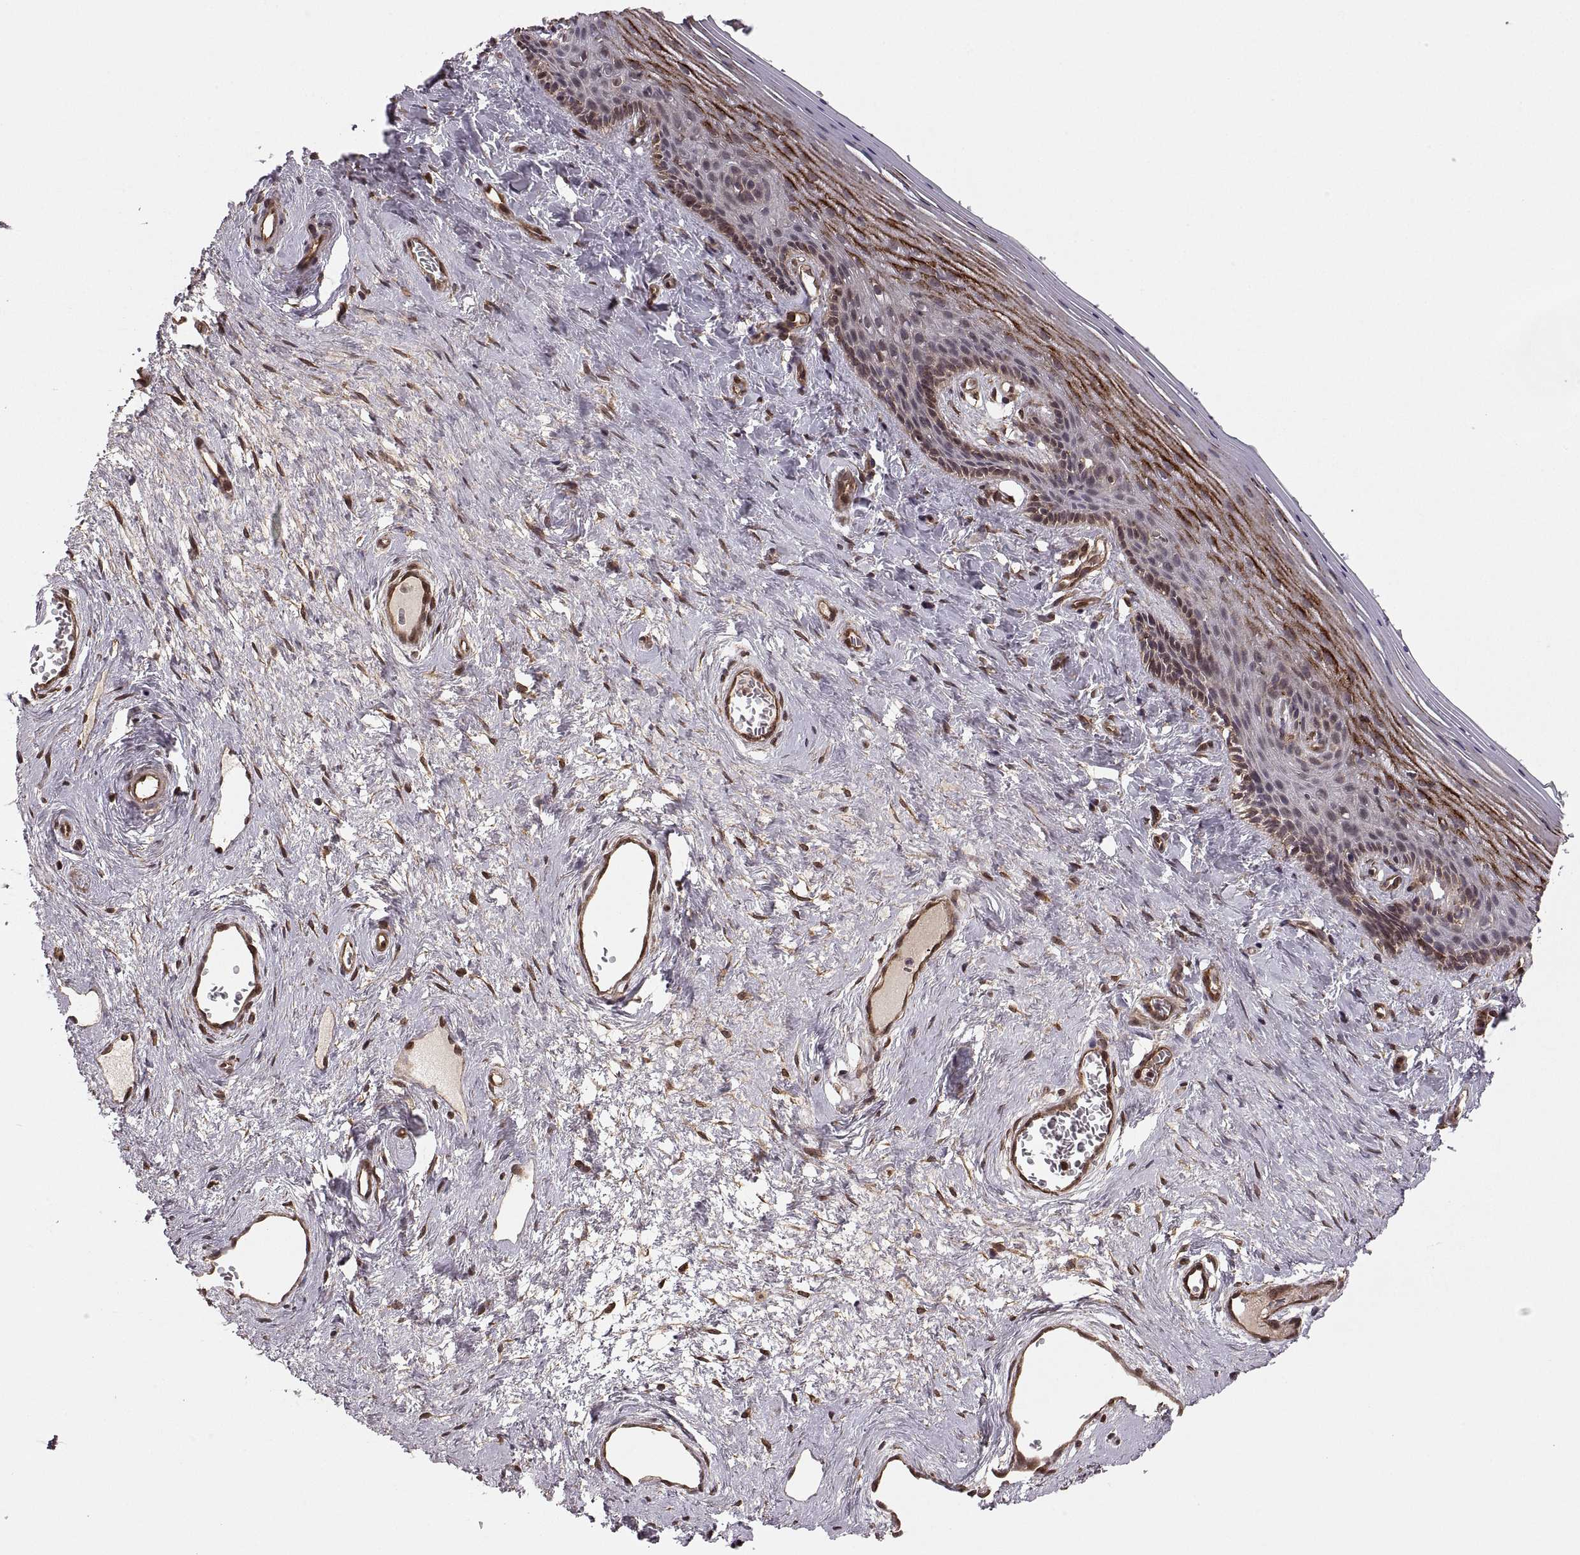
{"staining": {"intensity": "strong", "quantity": "<25%", "location": "cytoplasmic/membranous,nuclear"}, "tissue": "vagina", "cell_type": "Squamous epithelial cells", "image_type": "normal", "snomed": [{"axis": "morphology", "description": "Normal tissue, NOS"}, {"axis": "topography", "description": "Vagina"}], "caption": "Immunohistochemical staining of unremarkable vagina displays <25% levels of strong cytoplasmic/membranous,nuclear protein positivity in about <25% of squamous epithelial cells. The protein of interest is stained brown, and the nuclei are stained in blue (DAB (3,3'-diaminobenzidine) IHC with brightfield microscopy, high magnification).", "gene": "DEDD", "patient": {"sex": "female", "age": 45}}